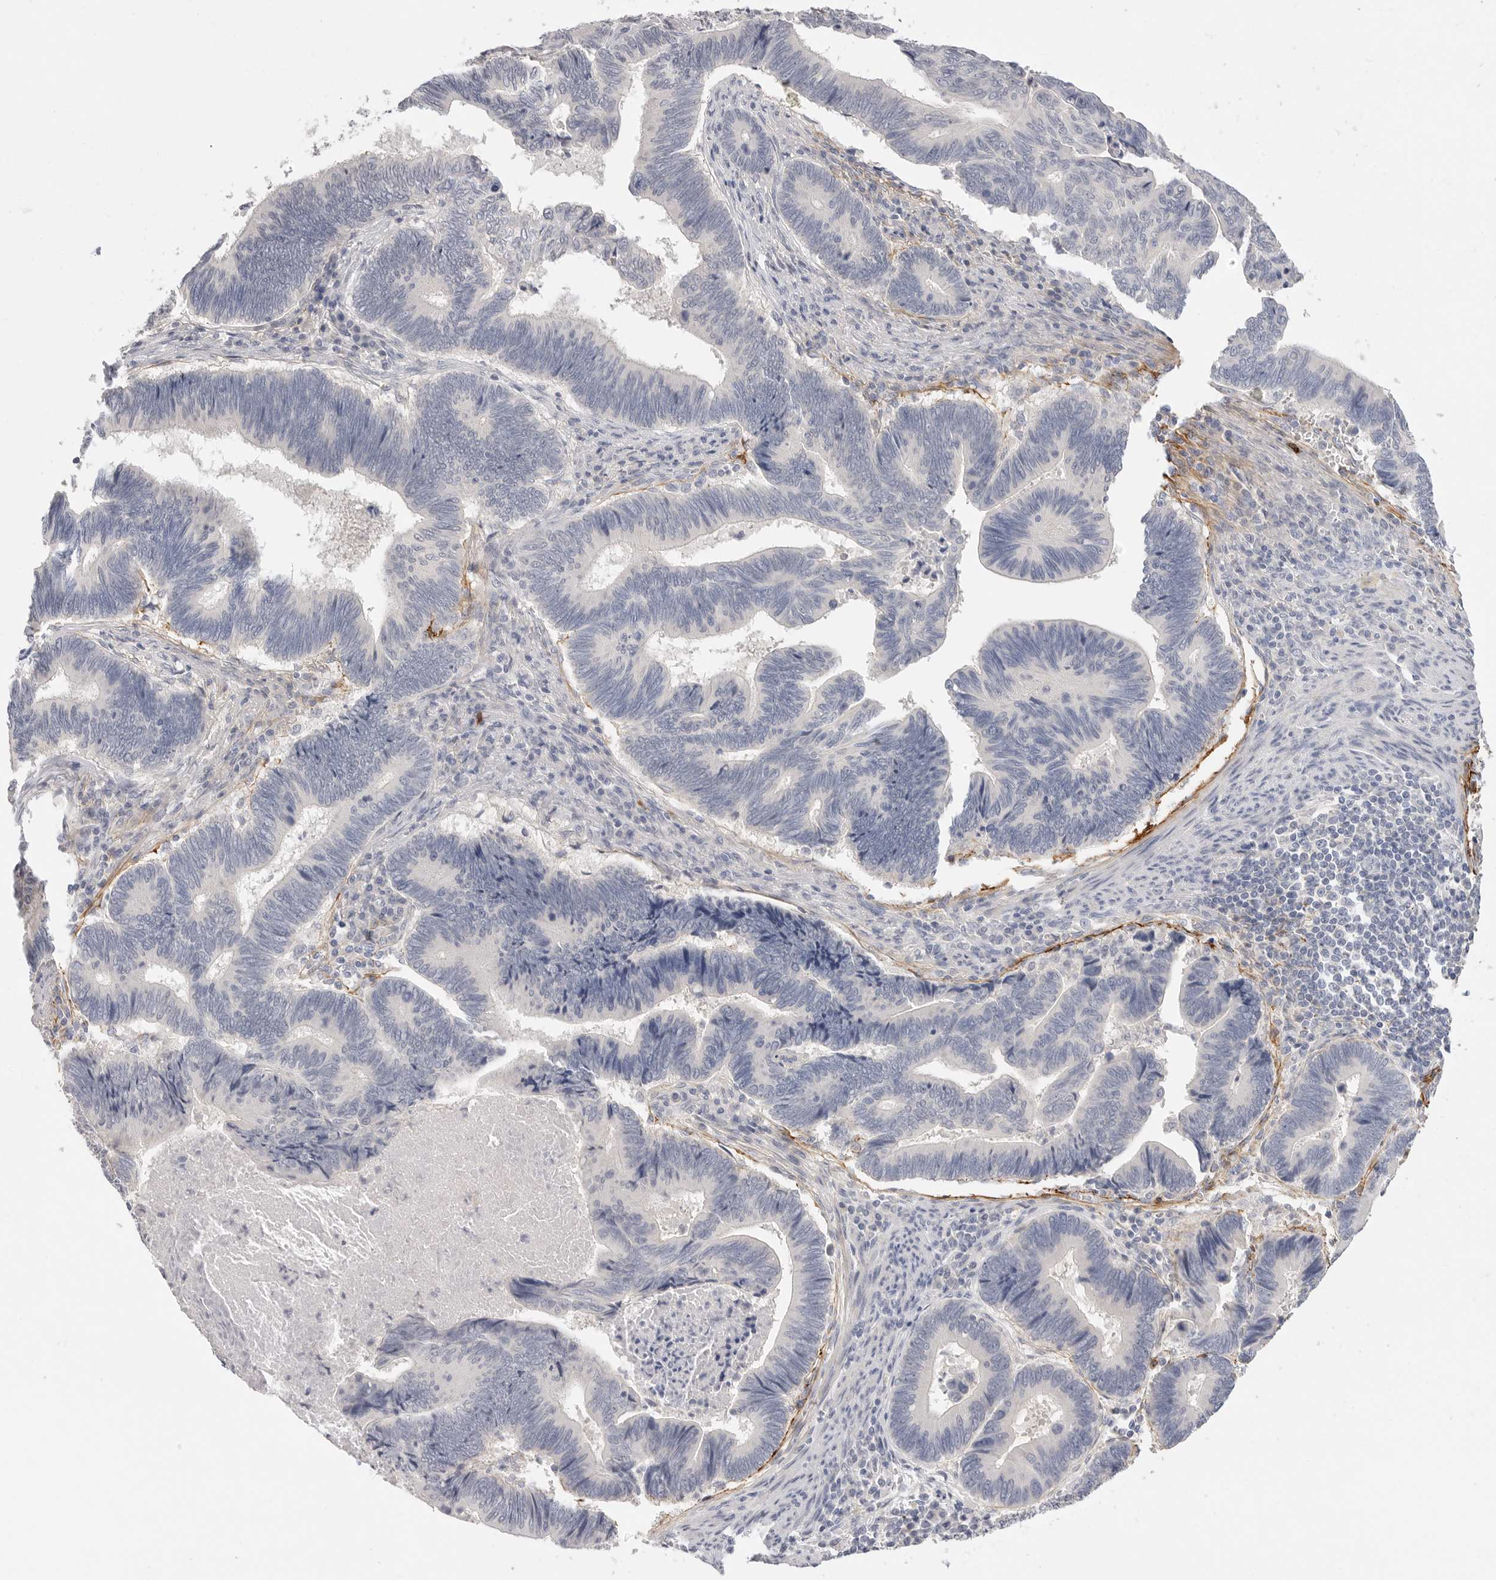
{"staining": {"intensity": "negative", "quantity": "none", "location": "none"}, "tissue": "pancreatic cancer", "cell_type": "Tumor cells", "image_type": "cancer", "snomed": [{"axis": "morphology", "description": "Adenocarcinoma, NOS"}, {"axis": "topography", "description": "Pancreas"}], "caption": "IHC micrograph of adenocarcinoma (pancreatic) stained for a protein (brown), which displays no positivity in tumor cells.", "gene": "FBN2", "patient": {"sex": "female", "age": 70}}